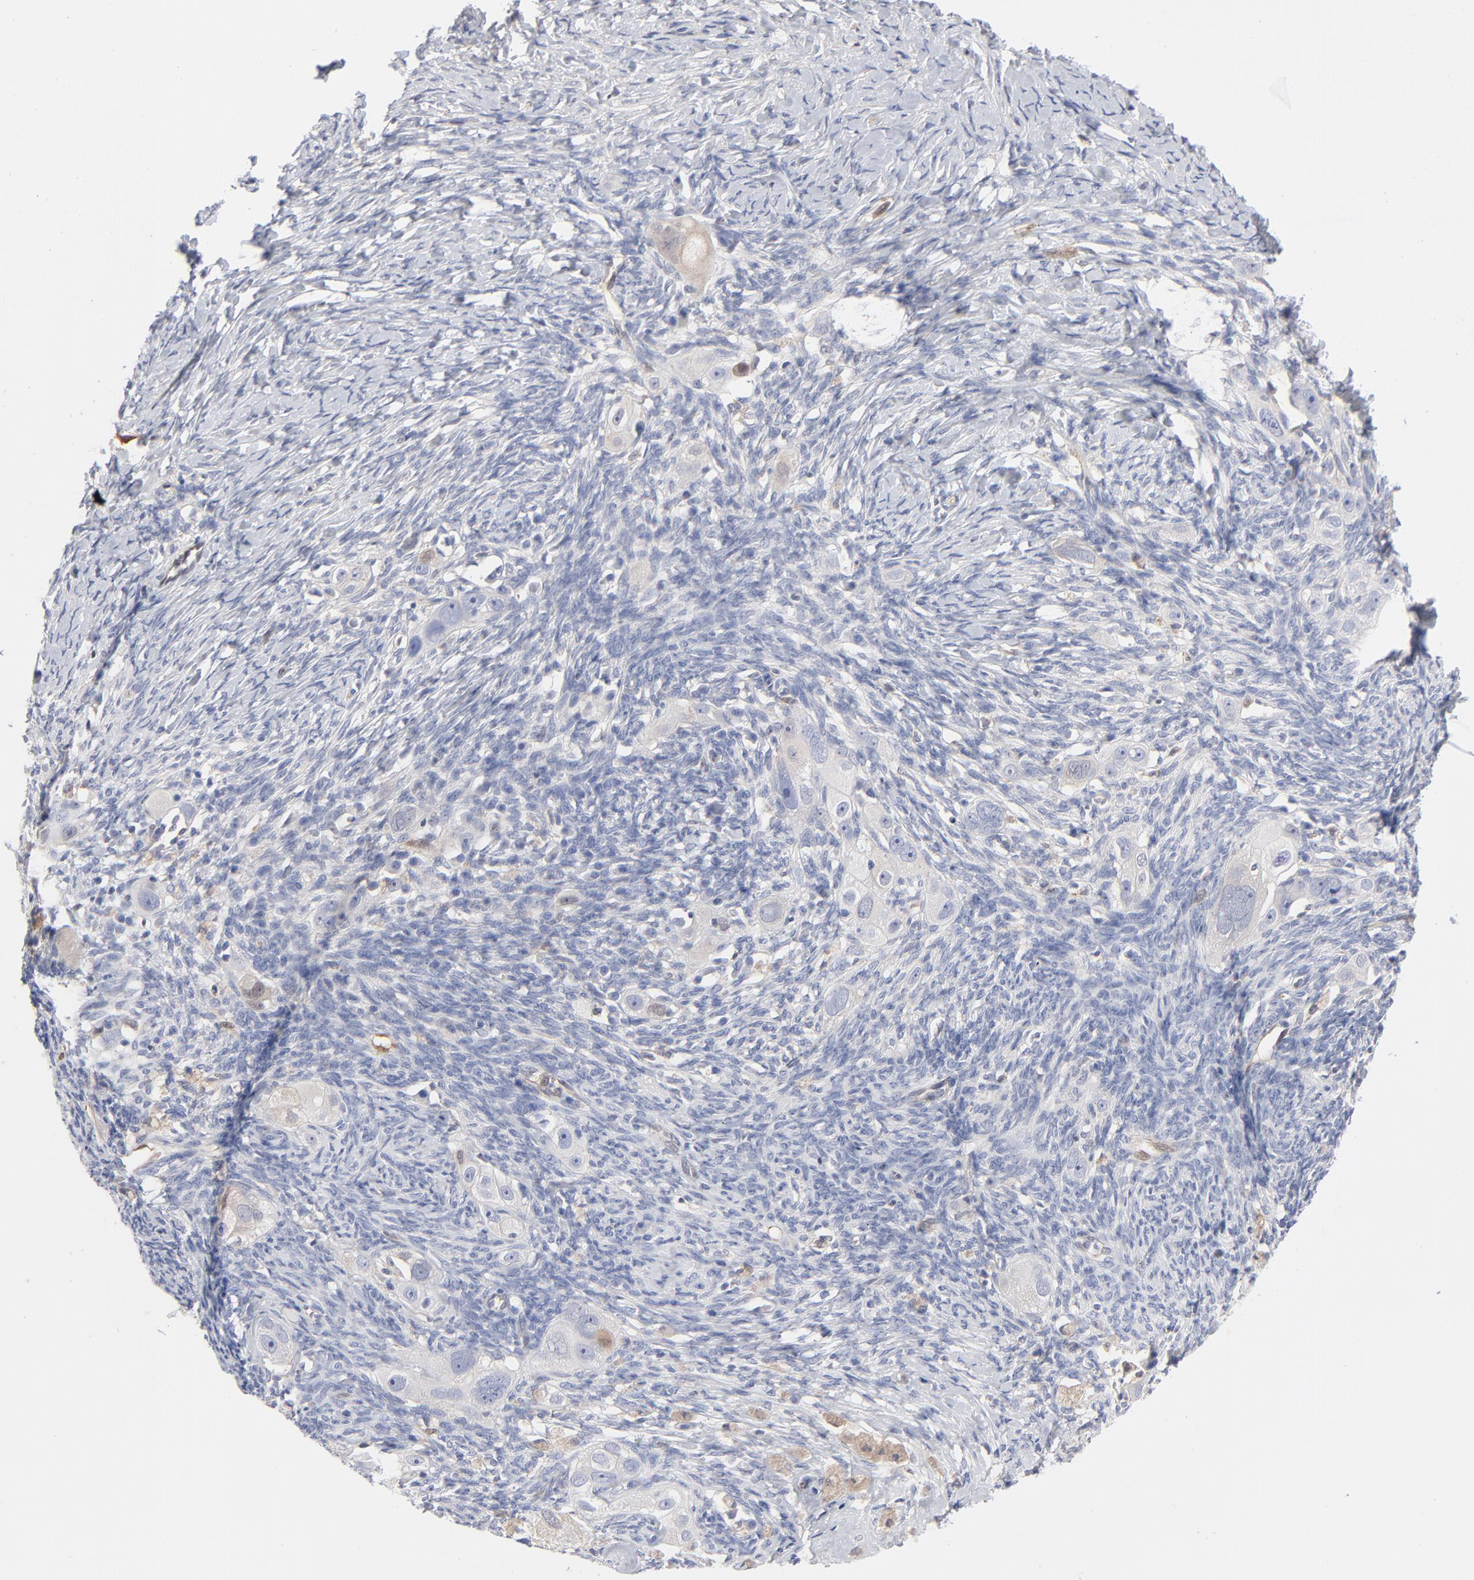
{"staining": {"intensity": "weak", "quantity": "<25%", "location": "cytoplasmic/membranous"}, "tissue": "ovarian cancer", "cell_type": "Tumor cells", "image_type": "cancer", "snomed": [{"axis": "morphology", "description": "Normal tissue, NOS"}, {"axis": "morphology", "description": "Cystadenocarcinoma, serous, NOS"}, {"axis": "topography", "description": "Ovary"}], "caption": "Tumor cells show no significant staining in ovarian cancer.", "gene": "ARRB1", "patient": {"sex": "female", "age": 62}}